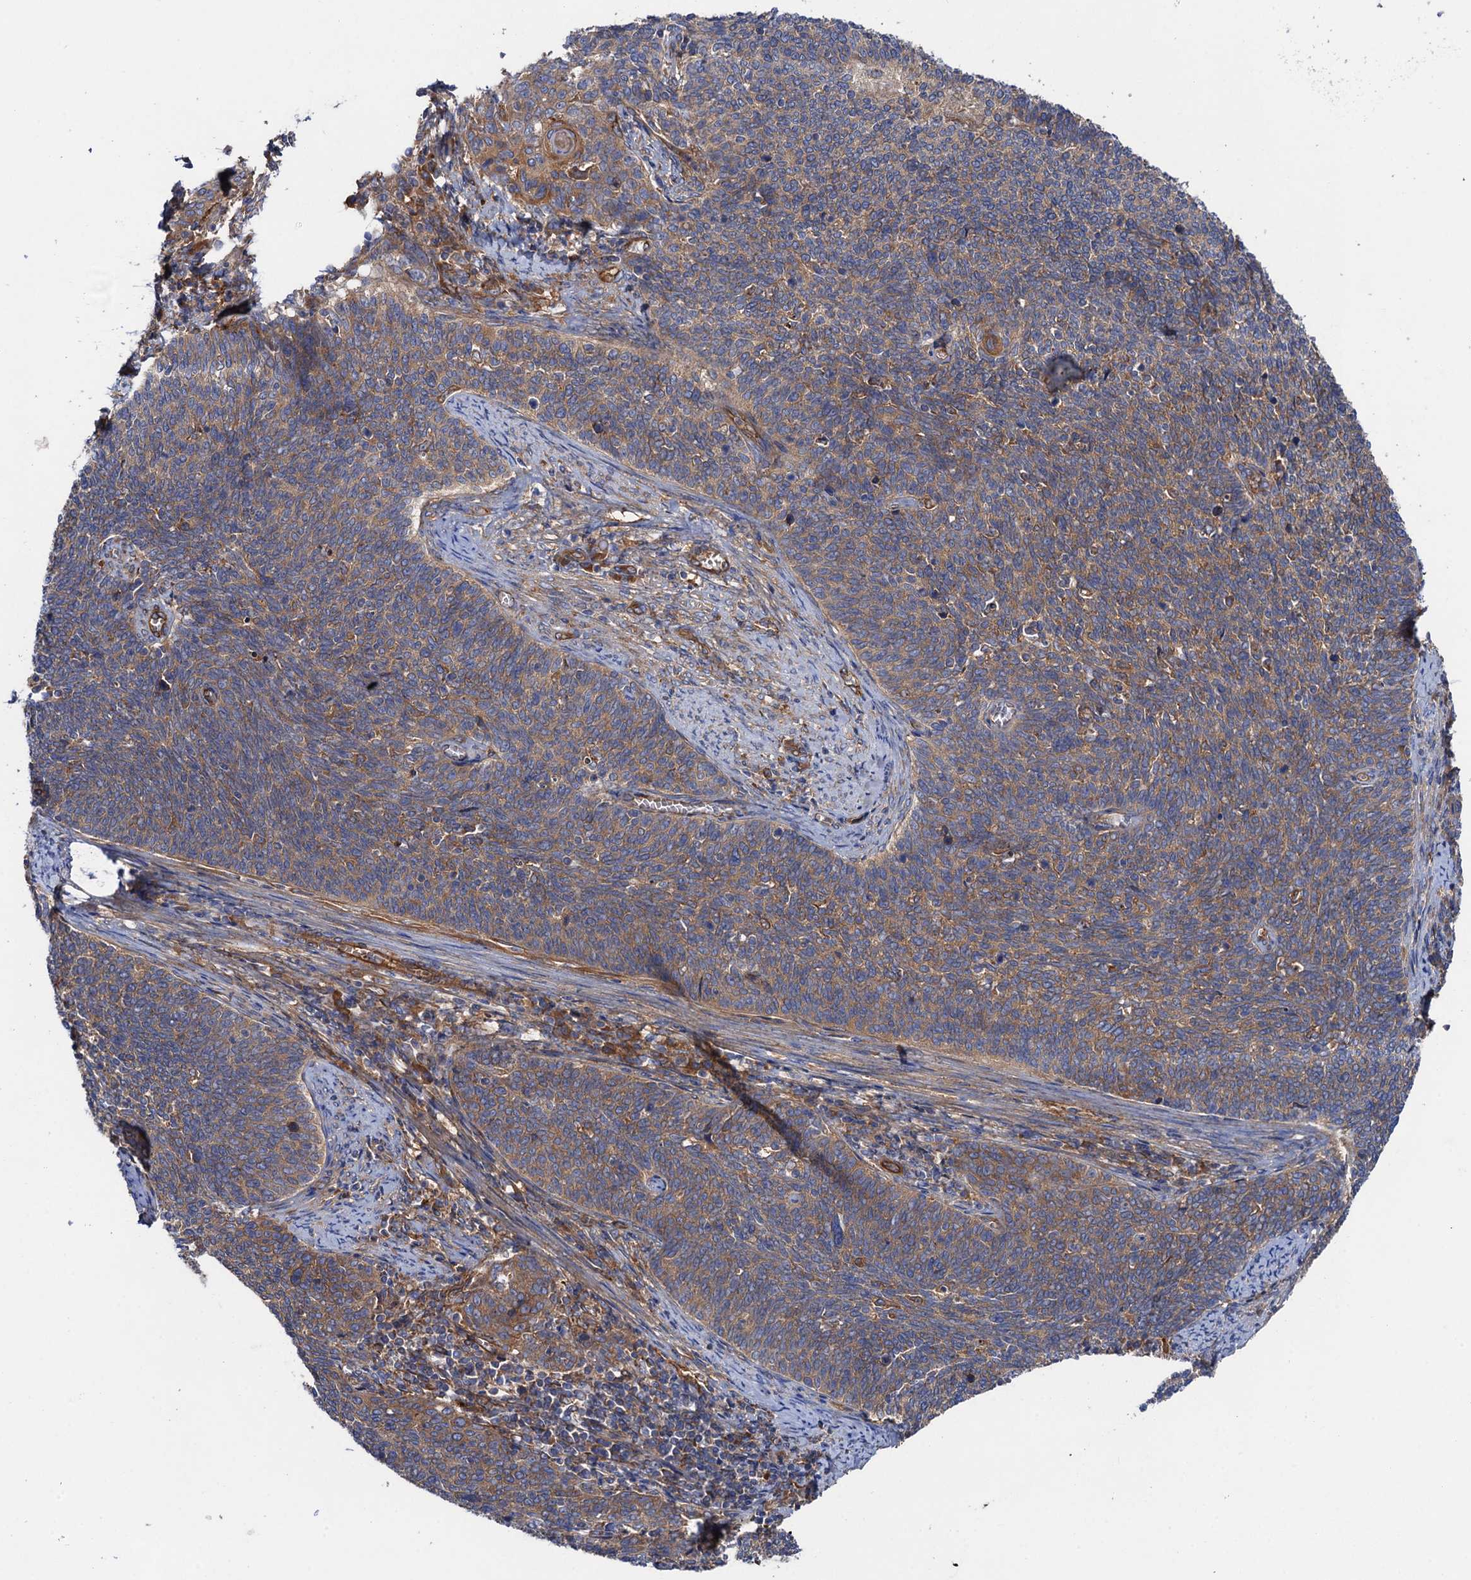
{"staining": {"intensity": "moderate", "quantity": "25%-75%", "location": "cytoplasmic/membranous"}, "tissue": "cervical cancer", "cell_type": "Tumor cells", "image_type": "cancer", "snomed": [{"axis": "morphology", "description": "Squamous cell carcinoma, NOS"}, {"axis": "topography", "description": "Cervix"}], "caption": "Squamous cell carcinoma (cervical) stained with DAB (3,3'-diaminobenzidine) immunohistochemistry exhibits medium levels of moderate cytoplasmic/membranous staining in about 25%-75% of tumor cells.", "gene": "MRPL48", "patient": {"sex": "female", "age": 39}}